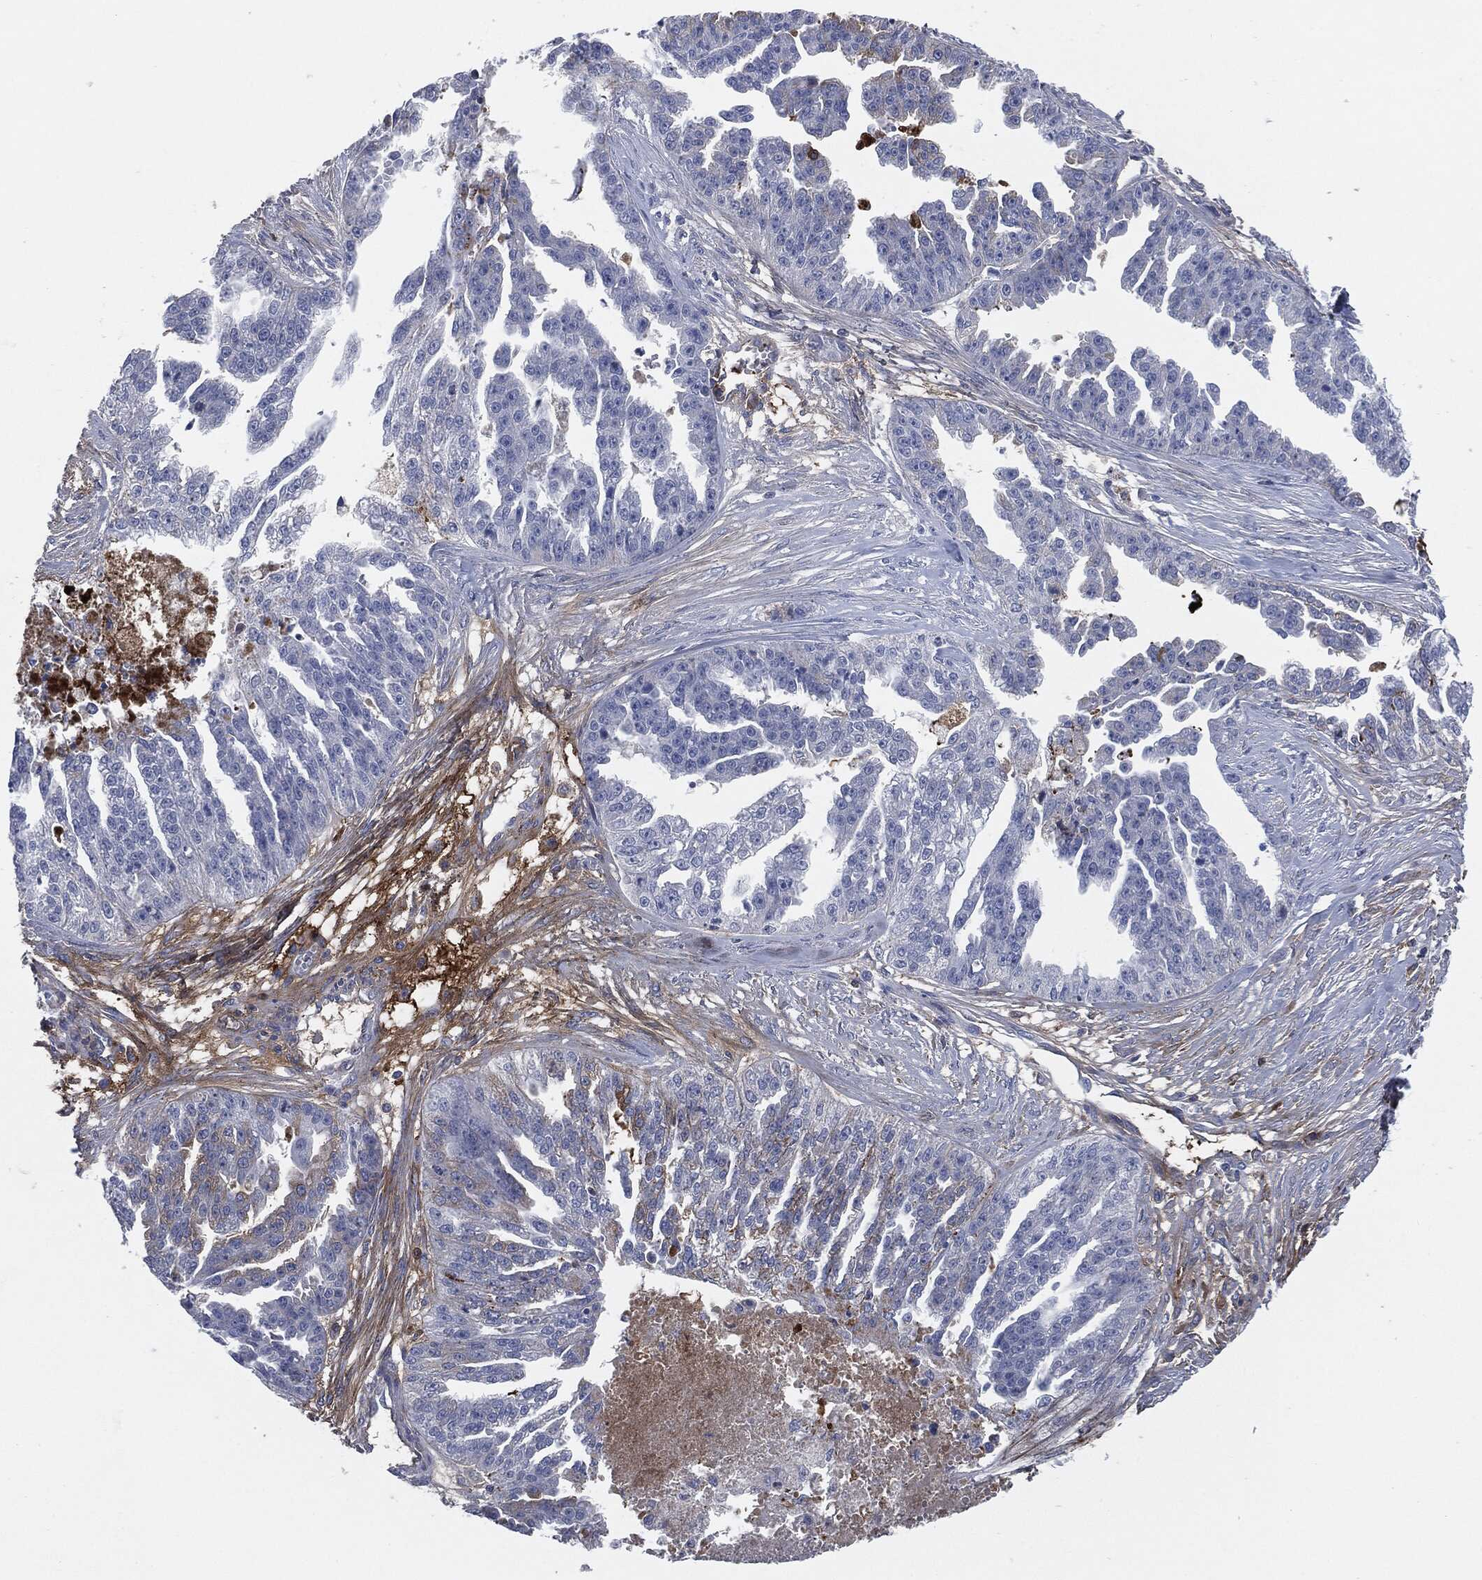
{"staining": {"intensity": "weak", "quantity": "<25%", "location": "cytoplasmic/membranous"}, "tissue": "ovarian cancer", "cell_type": "Tumor cells", "image_type": "cancer", "snomed": [{"axis": "morphology", "description": "Cystadenocarcinoma, serous, NOS"}, {"axis": "topography", "description": "Ovary"}], "caption": "An image of ovarian cancer stained for a protein exhibits no brown staining in tumor cells. (DAB immunohistochemistry visualized using brightfield microscopy, high magnification).", "gene": "APOB", "patient": {"sex": "female", "age": 58}}